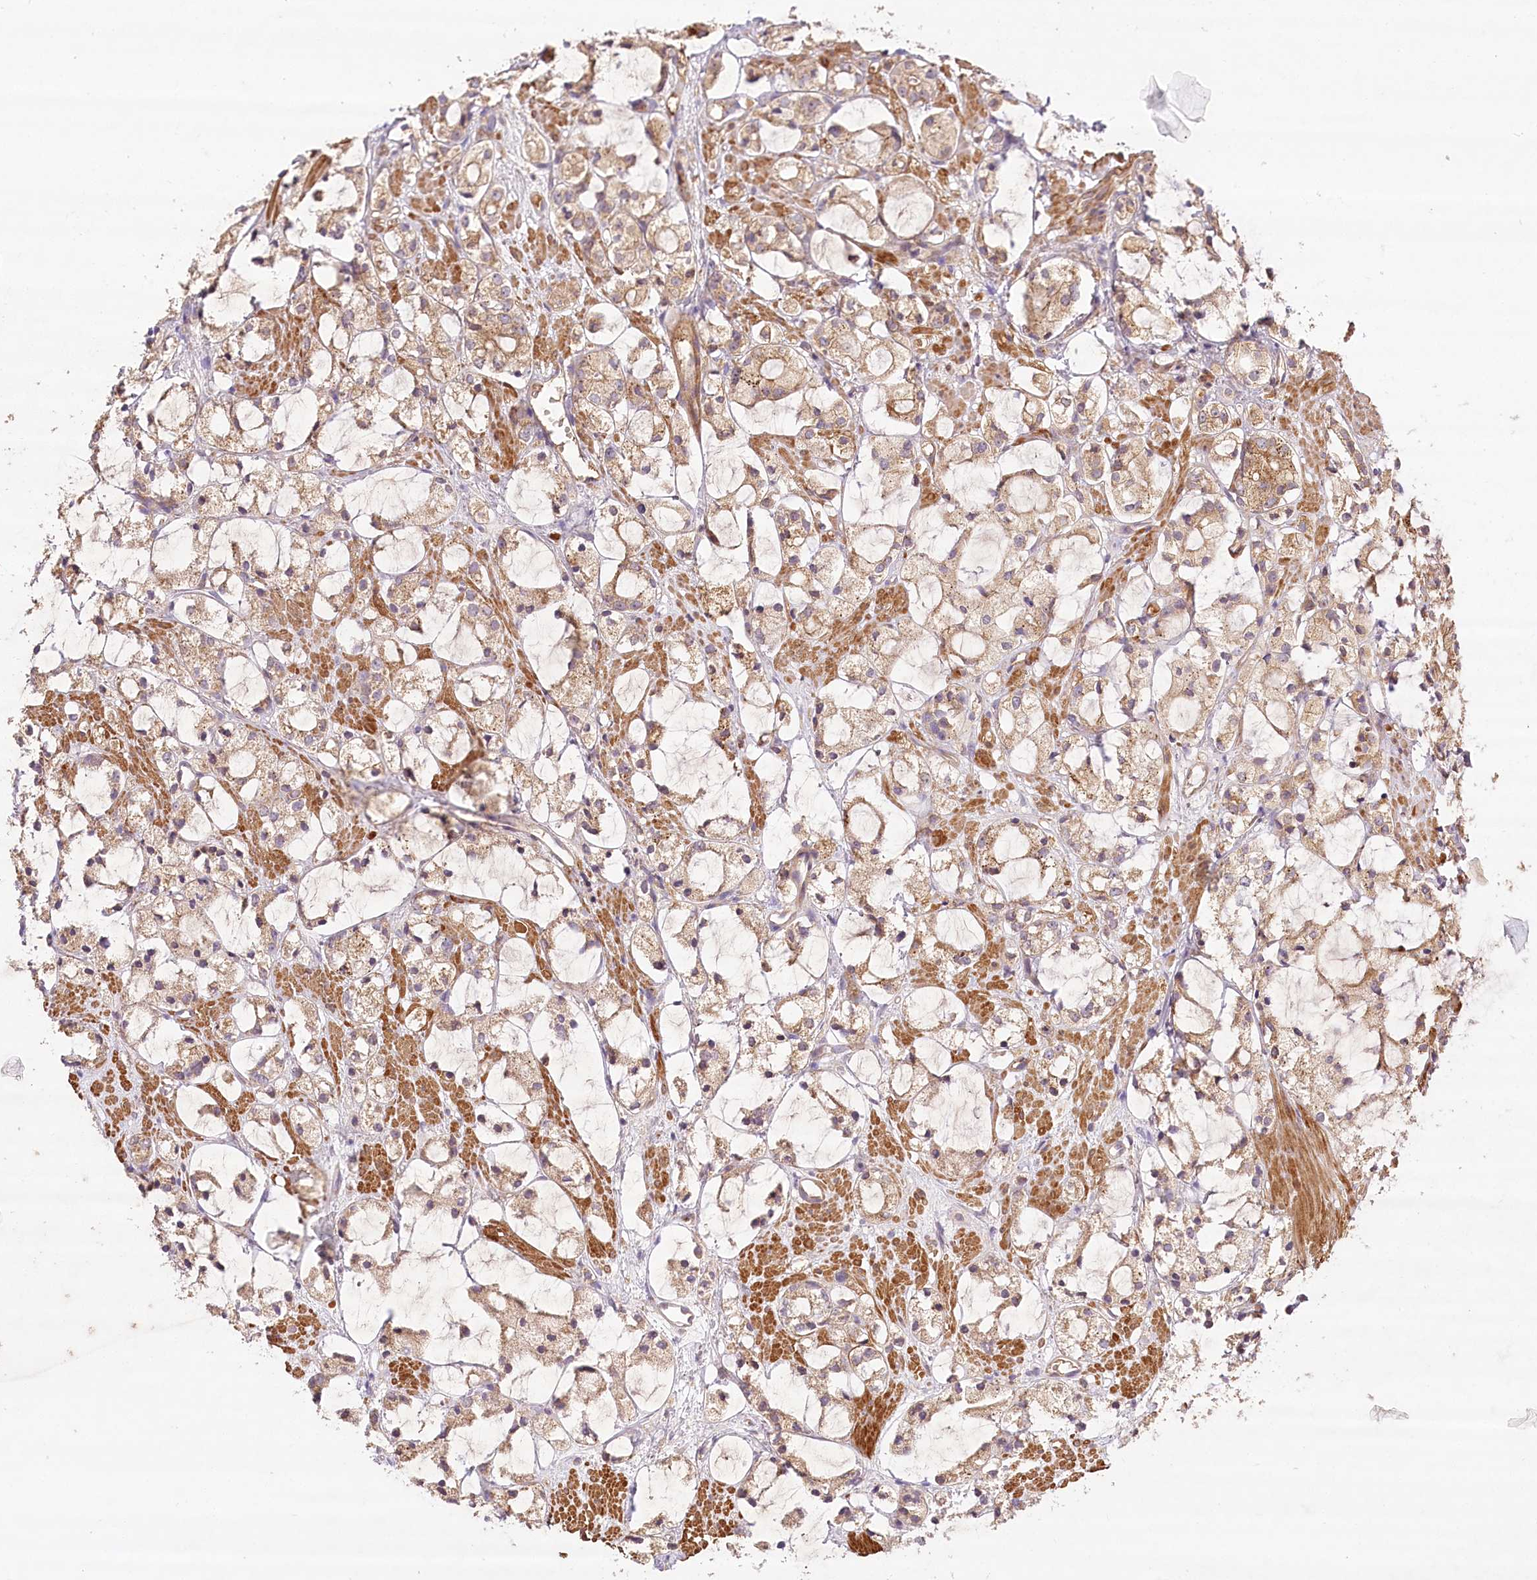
{"staining": {"intensity": "weak", "quantity": "25%-75%", "location": "cytoplasmic/membranous"}, "tissue": "prostate cancer", "cell_type": "Tumor cells", "image_type": "cancer", "snomed": [{"axis": "morphology", "description": "Adenocarcinoma, High grade"}, {"axis": "topography", "description": "Prostate"}], "caption": "Prostate cancer (adenocarcinoma (high-grade)) stained with IHC displays weak cytoplasmic/membranous positivity in approximately 25%-75% of tumor cells.", "gene": "LSS", "patient": {"sex": "male", "age": 85}}